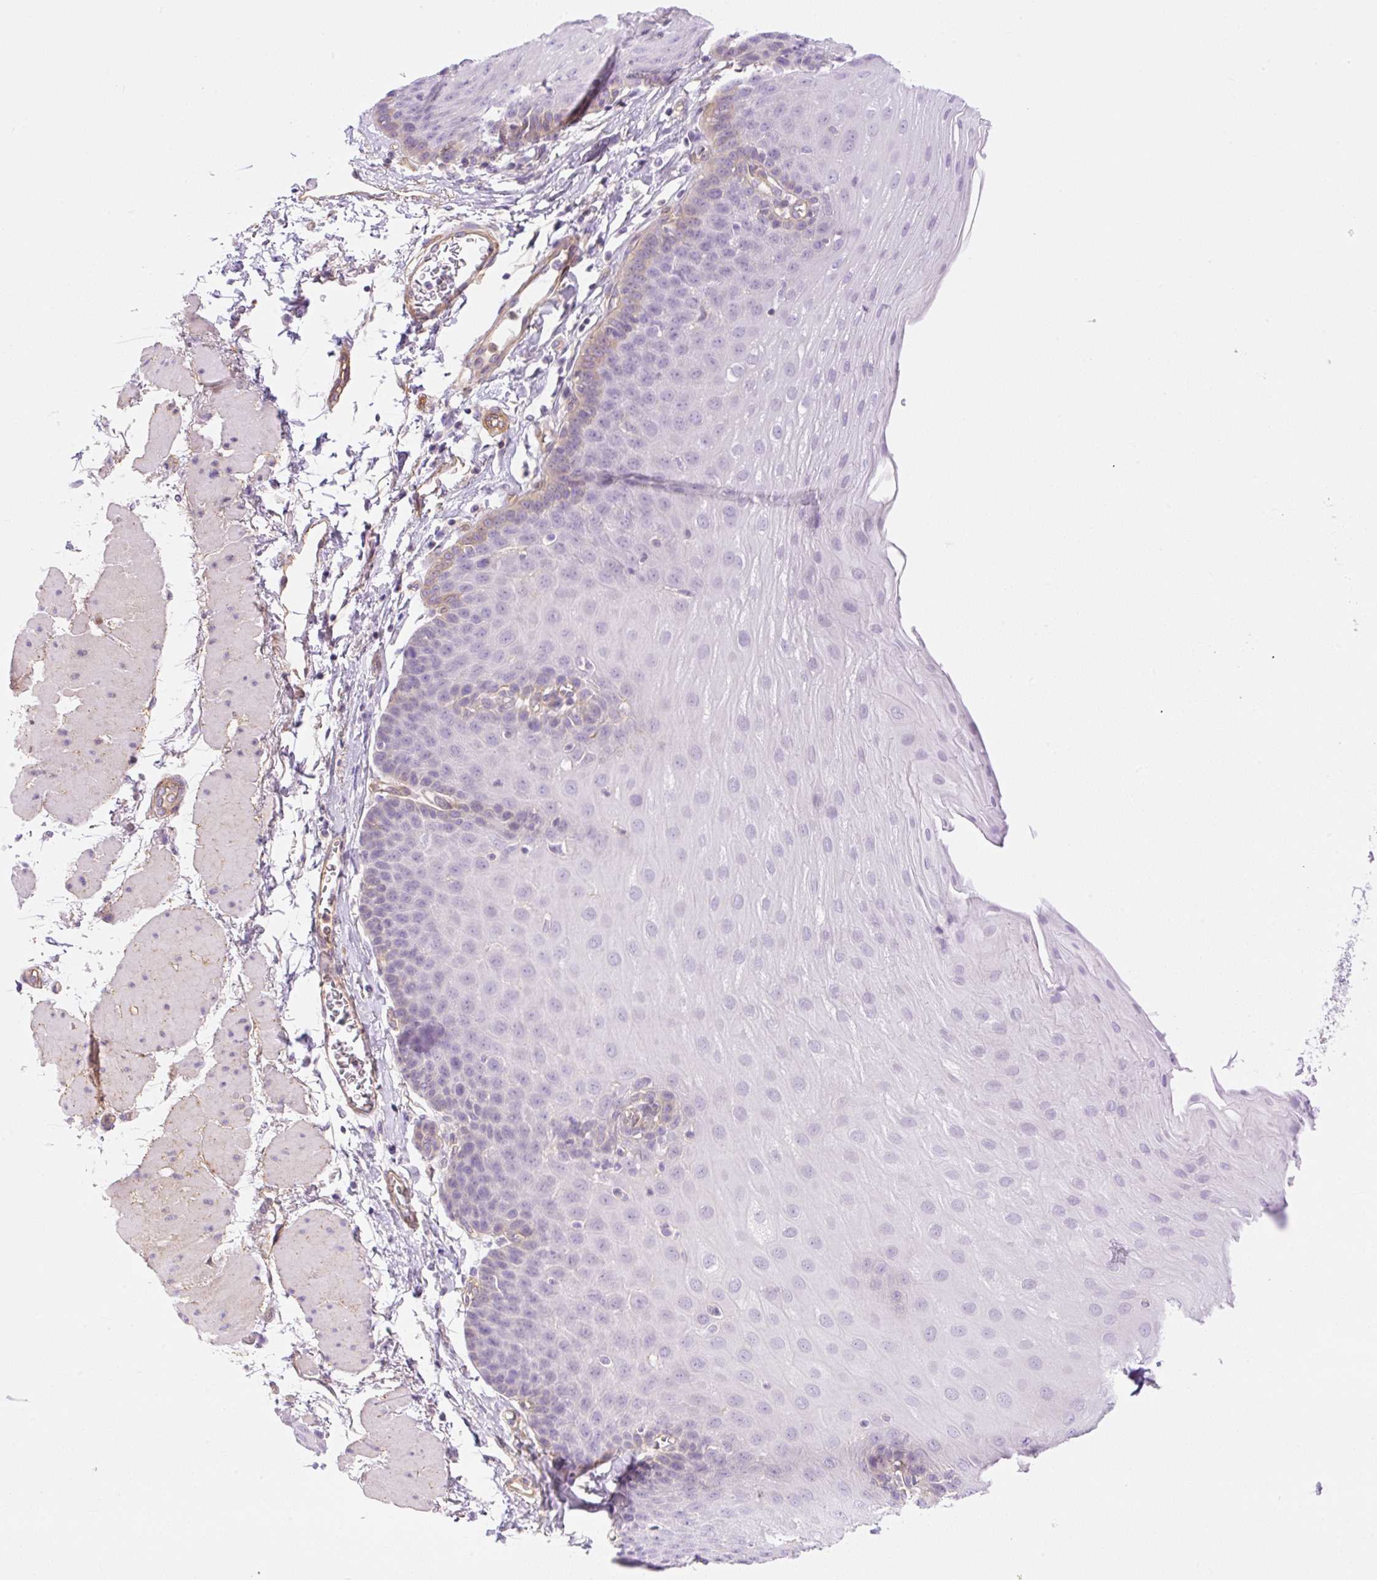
{"staining": {"intensity": "weak", "quantity": "<25%", "location": "cytoplasmic/membranous"}, "tissue": "esophagus", "cell_type": "Squamous epithelial cells", "image_type": "normal", "snomed": [{"axis": "morphology", "description": "Normal tissue, NOS"}, {"axis": "topography", "description": "Esophagus"}], "caption": "This is an IHC histopathology image of unremarkable esophagus. There is no staining in squamous epithelial cells.", "gene": "EHD1", "patient": {"sex": "female", "age": 81}}